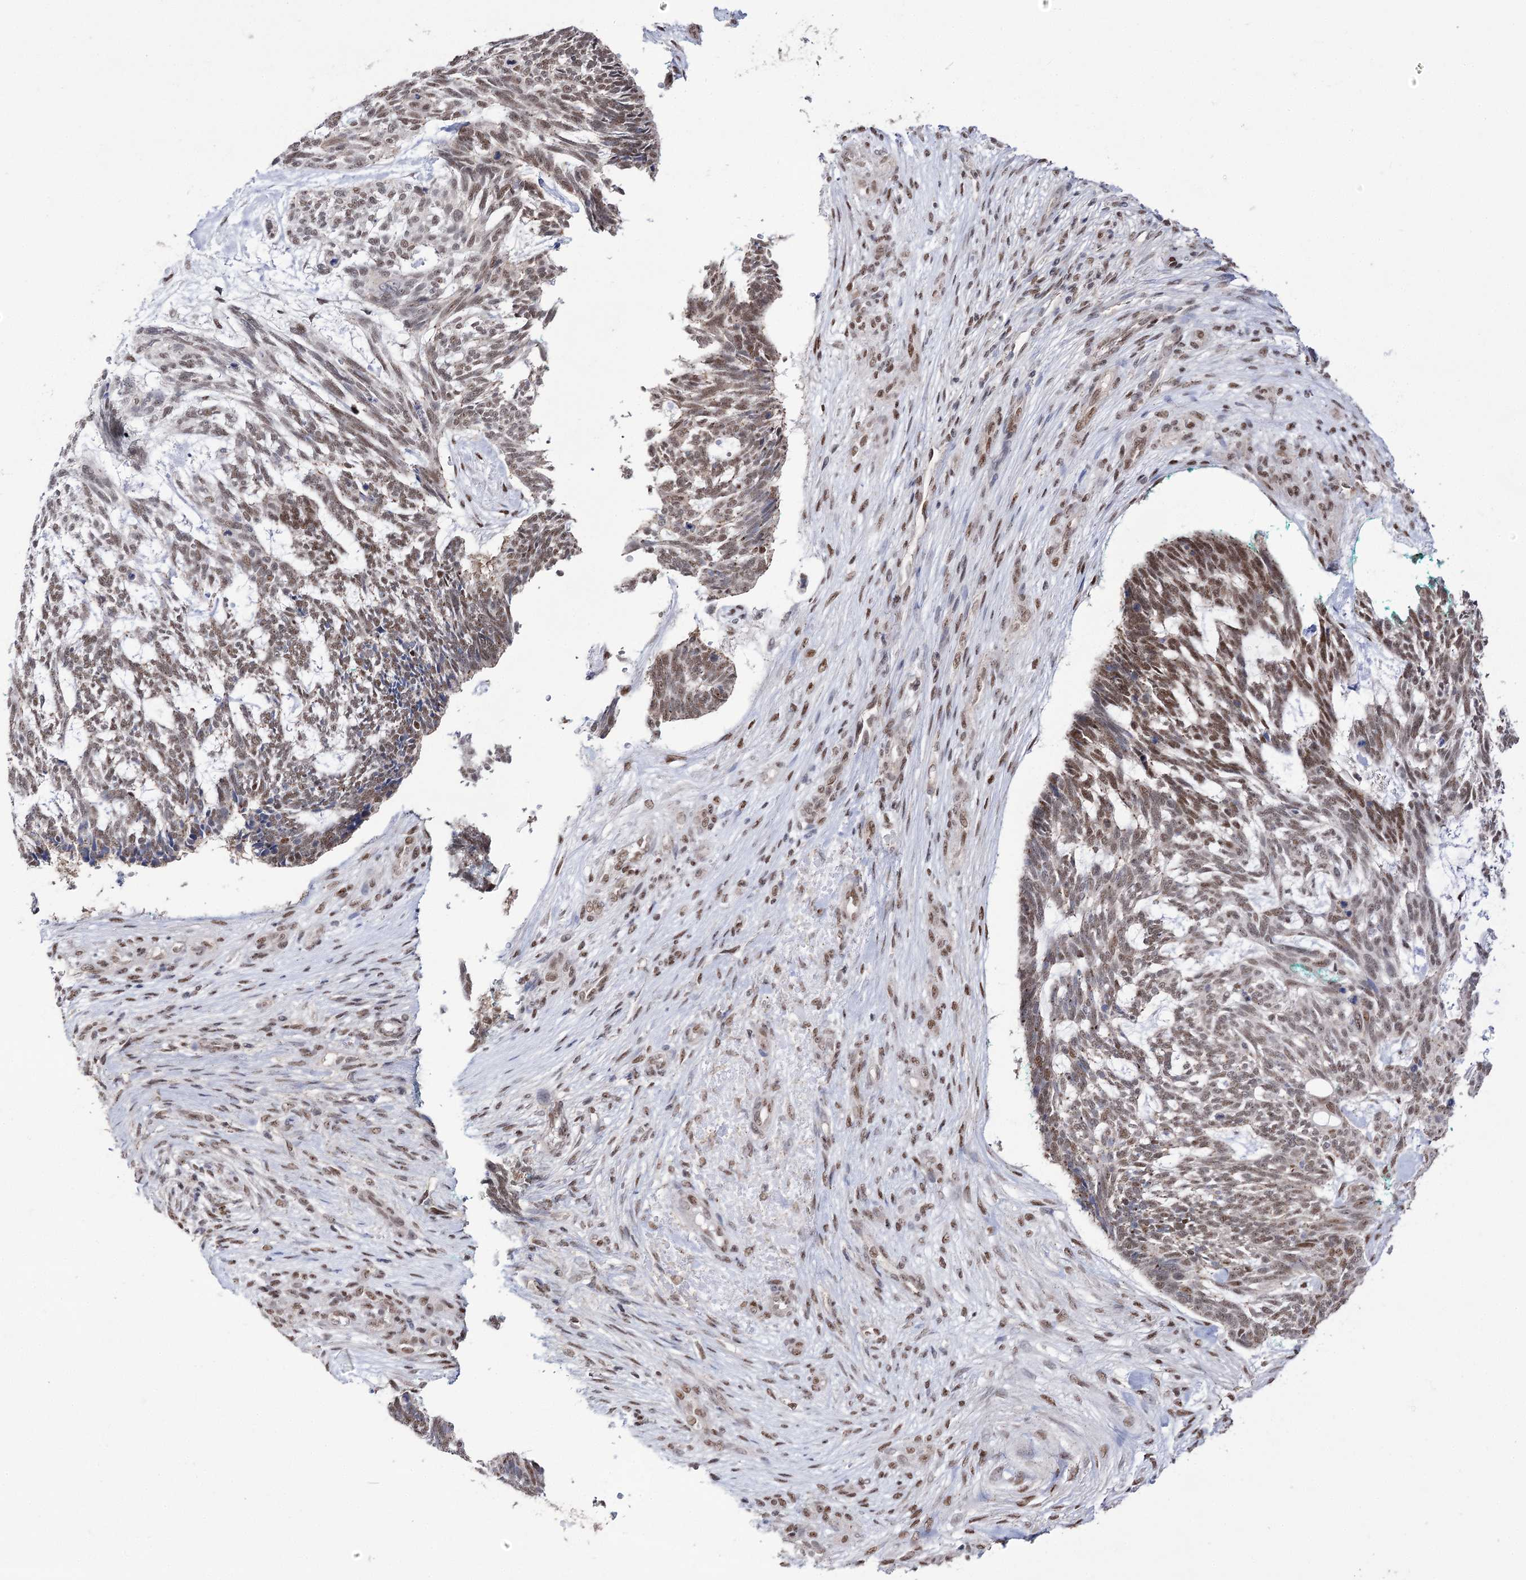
{"staining": {"intensity": "moderate", "quantity": ">75%", "location": "nuclear"}, "tissue": "skin cancer", "cell_type": "Tumor cells", "image_type": "cancer", "snomed": [{"axis": "morphology", "description": "Basal cell carcinoma"}, {"axis": "topography", "description": "Skin"}], "caption": "Human basal cell carcinoma (skin) stained with a brown dye exhibits moderate nuclear positive expression in about >75% of tumor cells.", "gene": "VGLL4", "patient": {"sex": "male", "age": 88}}